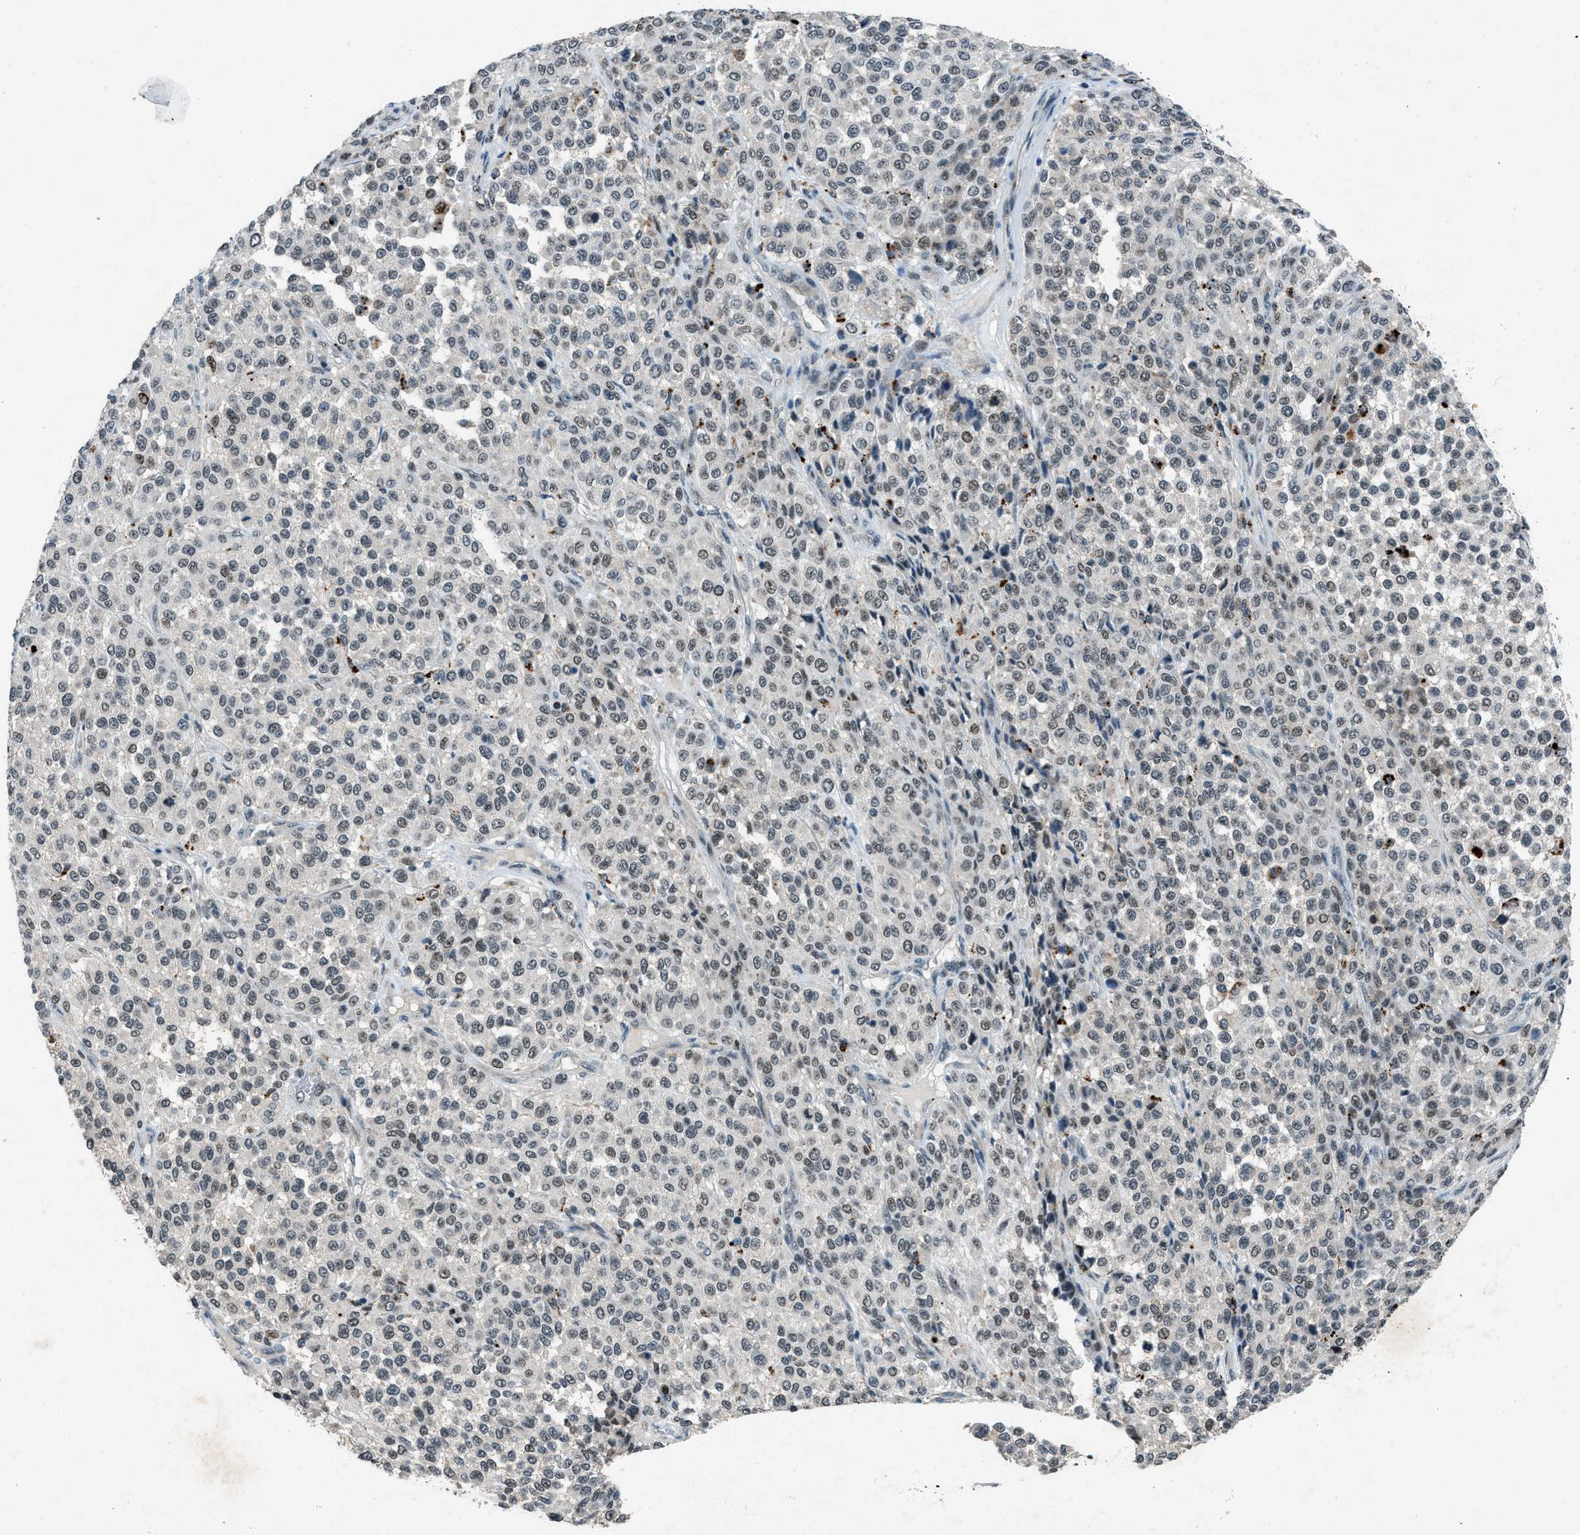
{"staining": {"intensity": "weak", "quantity": "<25%", "location": "nuclear"}, "tissue": "melanoma", "cell_type": "Tumor cells", "image_type": "cancer", "snomed": [{"axis": "morphology", "description": "Malignant melanoma, Metastatic site"}, {"axis": "topography", "description": "Pancreas"}], "caption": "Tumor cells are negative for protein expression in human melanoma.", "gene": "ADCY1", "patient": {"sex": "female", "age": 30}}